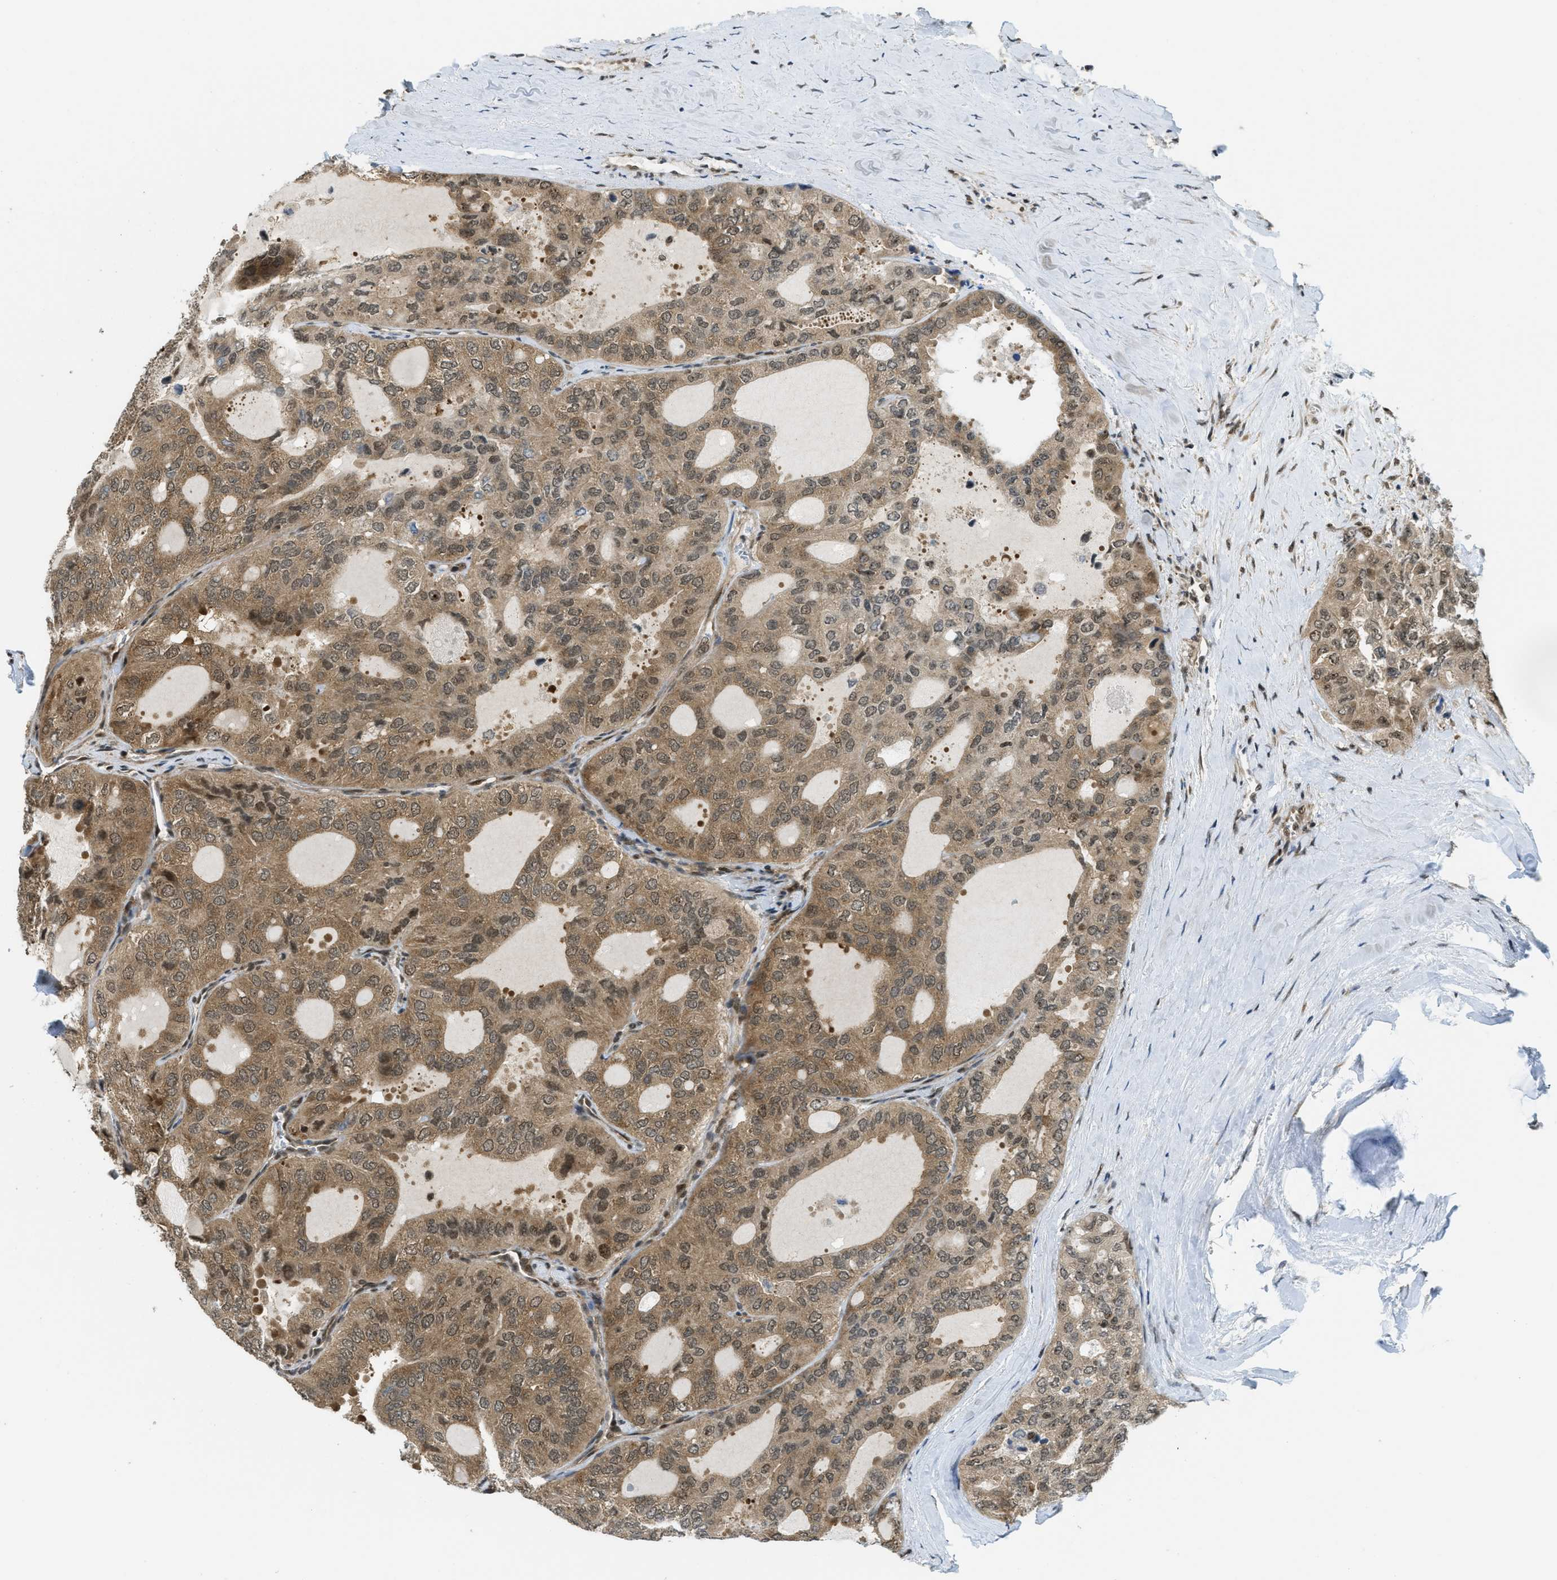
{"staining": {"intensity": "weak", "quantity": ">75%", "location": "cytoplasmic/membranous"}, "tissue": "thyroid cancer", "cell_type": "Tumor cells", "image_type": "cancer", "snomed": [{"axis": "morphology", "description": "Follicular adenoma carcinoma, NOS"}, {"axis": "topography", "description": "Thyroid gland"}], "caption": "Immunohistochemical staining of human thyroid follicular adenoma carcinoma exhibits weak cytoplasmic/membranous protein expression in approximately >75% of tumor cells.", "gene": "TACC1", "patient": {"sex": "male", "age": 75}}